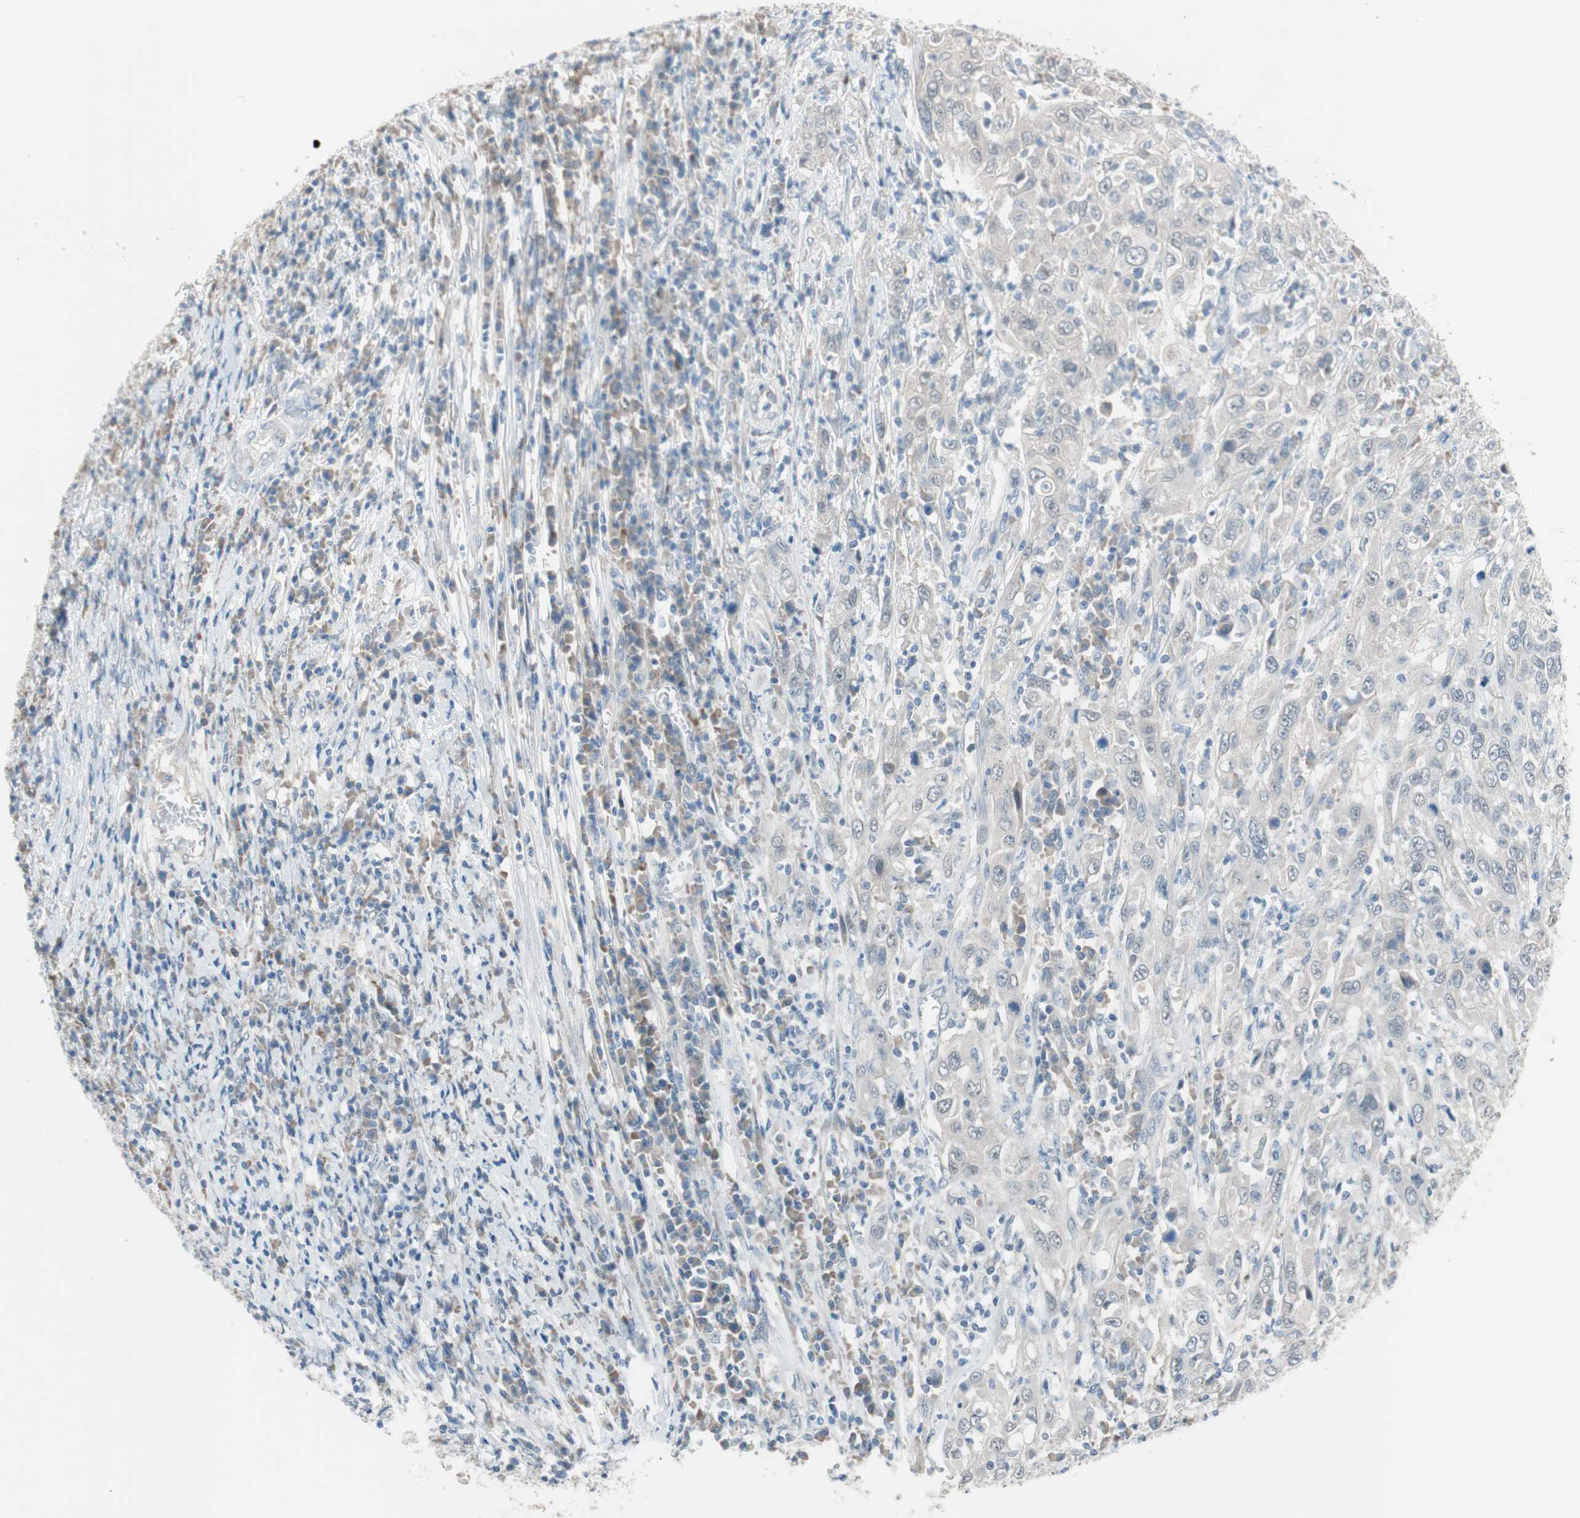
{"staining": {"intensity": "negative", "quantity": "none", "location": "none"}, "tissue": "cervical cancer", "cell_type": "Tumor cells", "image_type": "cancer", "snomed": [{"axis": "morphology", "description": "Squamous cell carcinoma, NOS"}, {"axis": "topography", "description": "Cervix"}], "caption": "There is no significant expression in tumor cells of cervical squamous cell carcinoma.", "gene": "GRHL1", "patient": {"sex": "female", "age": 46}}